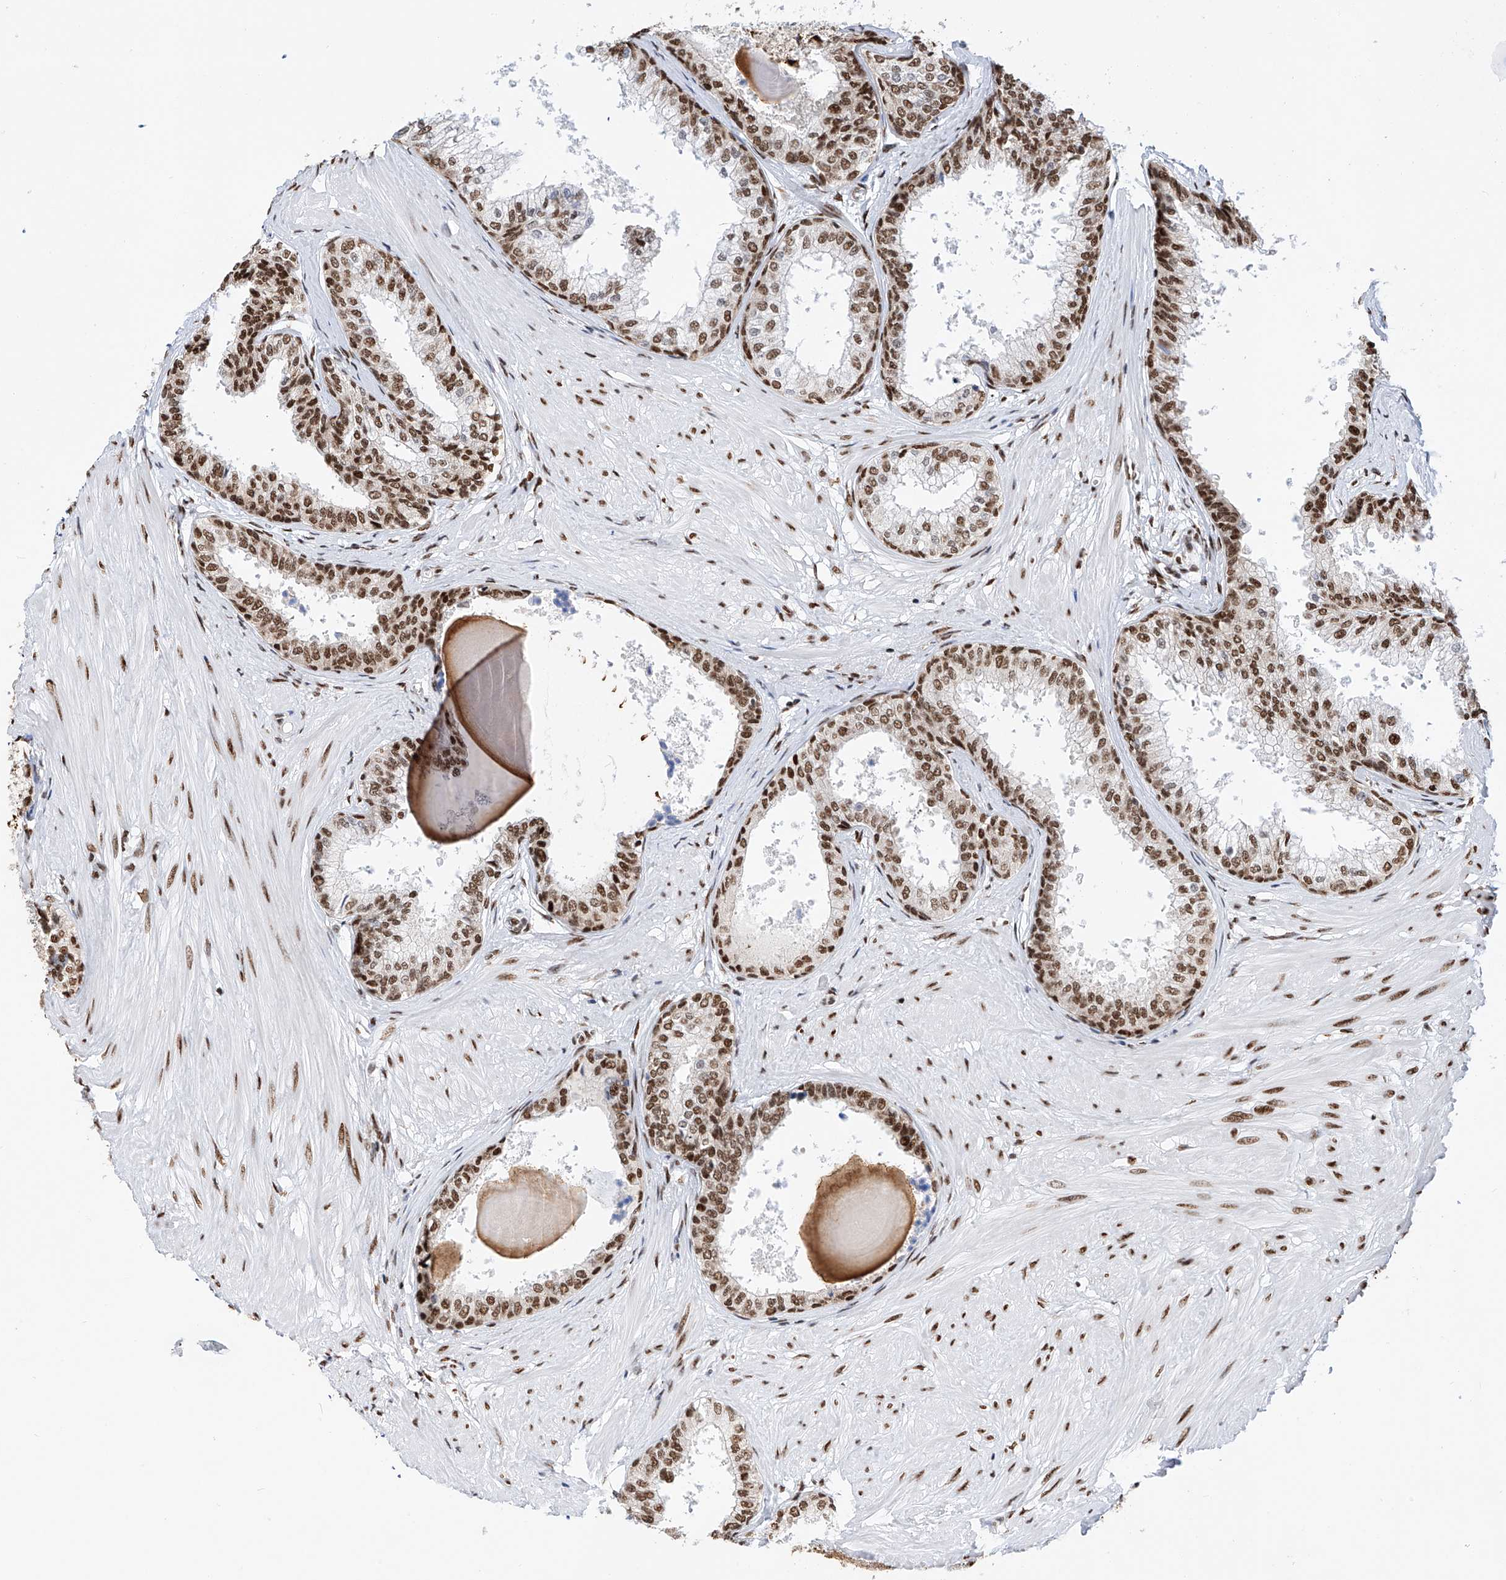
{"staining": {"intensity": "strong", "quantity": ">75%", "location": "nuclear"}, "tissue": "prostate", "cell_type": "Glandular cells", "image_type": "normal", "snomed": [{"axis": "morphology", "description": "Normal tissue, NOS"}, {"axis": "topography", "description": "Prostate"}], "caption": "Immunohistochemistry (IHC) staining of benign prostate, which shows high levels of strong nuclear positivity in approximately >75% of glandular cells indicating strong nuclear protein positivity. The staining was performed using DAB (3,3'-diaminobenzidine) (brown) for protein detection and nuclei were counterstained in hematoxylin (blue).", "gene": "SRSF6", "patient": {"sex": "male", "age": 48}}